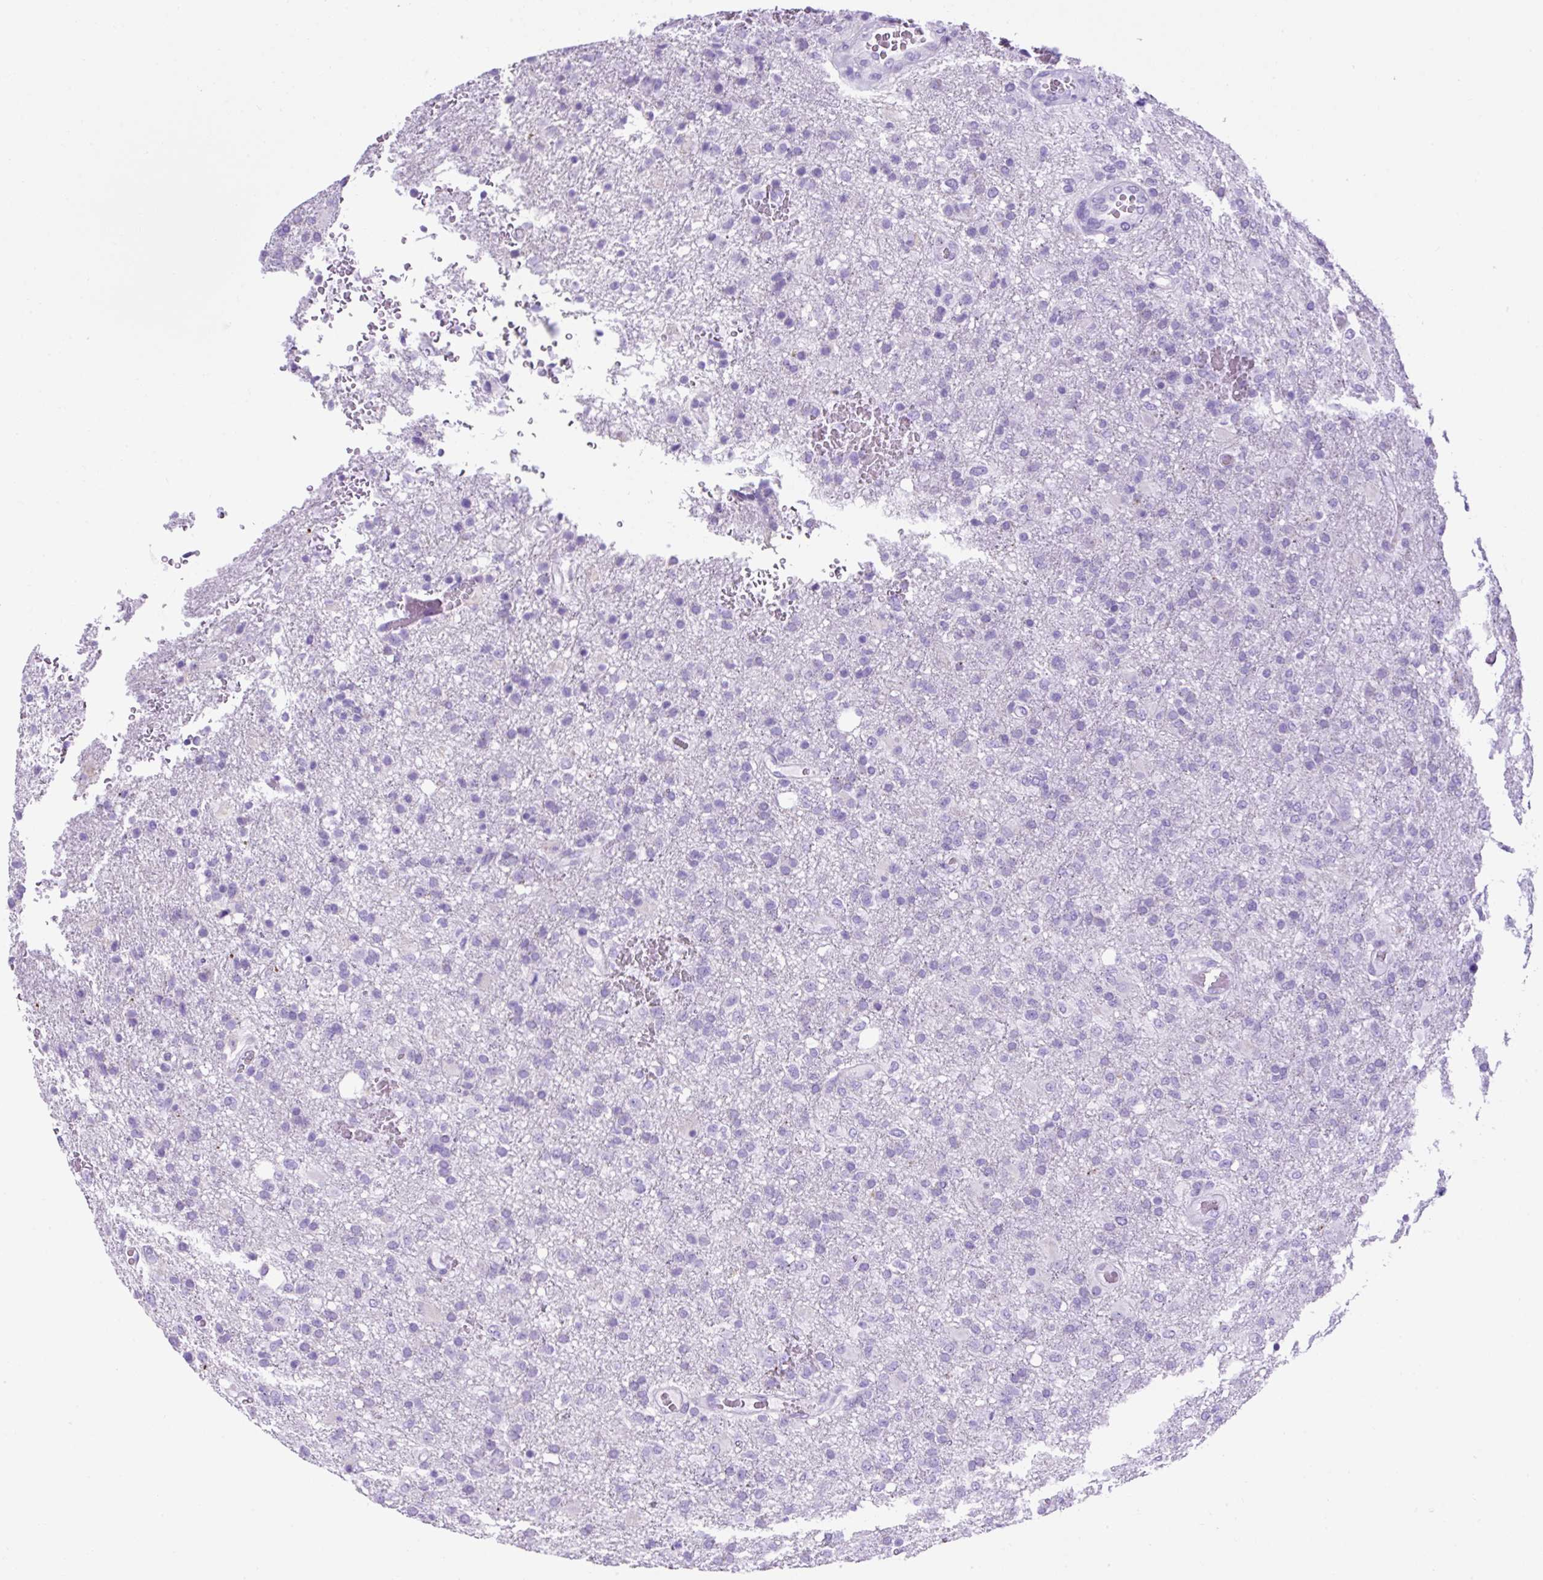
{"staining": {"intensity": "negative", "quantity": "none", "location": "none"}, "tissue": "glioma", "cell_type": "Tumor cells", "image_type": "cancer", "snomed": [{"axis": "morphology", "description": "Glioma, malignant, High grade"}, {"axis": "topography", "description": "Brain"}], "caption": "The image displays no staining of tumor cells in glioma.", "gene": "KRT12", "patient": {"sex": "female", "age": 74}}